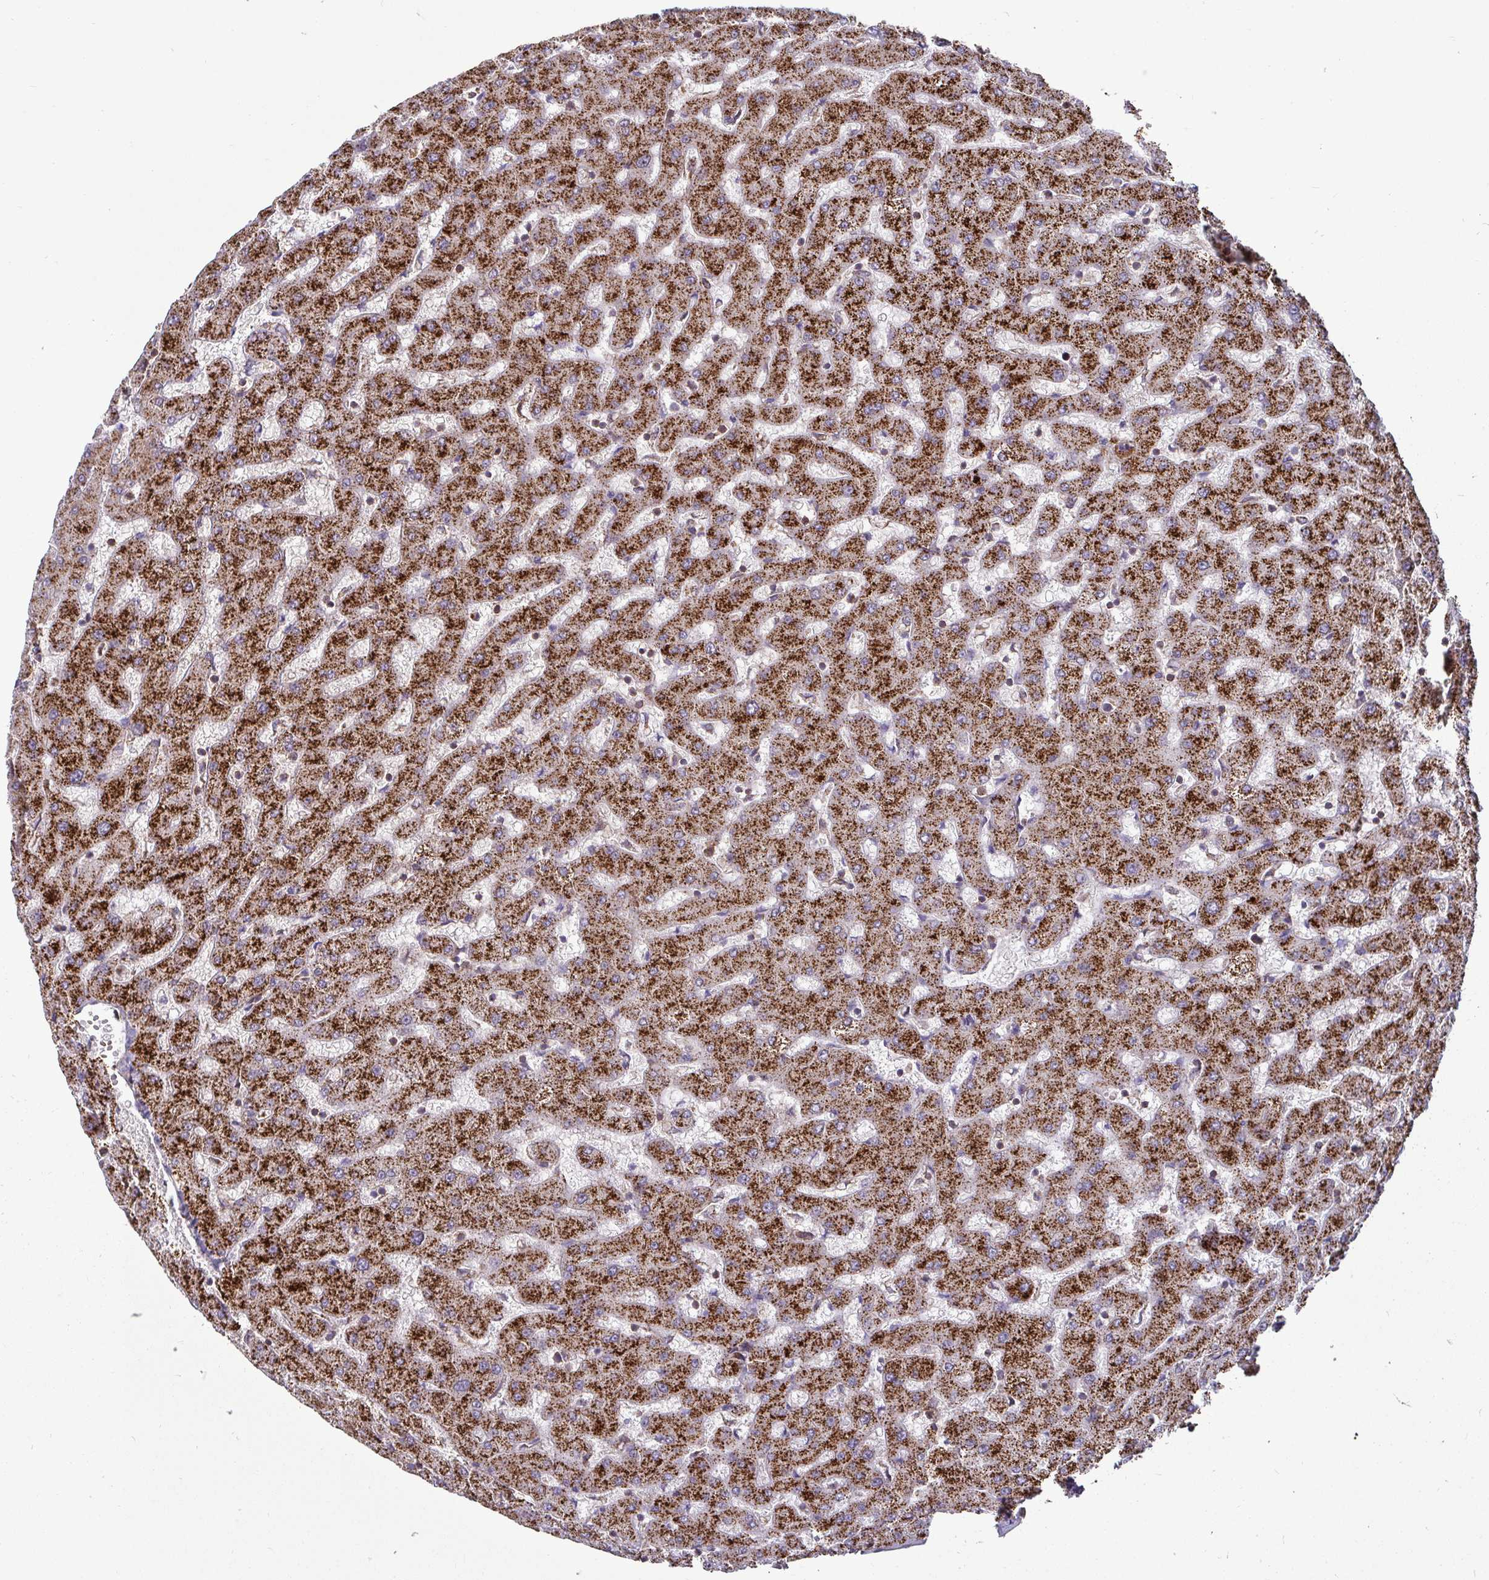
{"staining": {"intensity": "weak", "quantity": ">75%", "location": "cytoplasmic/membranous"}, "tissue": "liver", "cell_type": "Cholangiocytes", "image_type": "normal", "snomed": [{"axis": "morphology", "description": "Normal tissue, NOS"}, {"axis": "topography", "description": "Liver"}], "caption": "Immunohistochemical staining of unremarkable human liver exhibits low levels of weak cytoplasmic/membranous positivity in approximately >75% of cholangiocytes.", "gene": "SPRY1", "patient": {"sex": "female", "age": 63}}